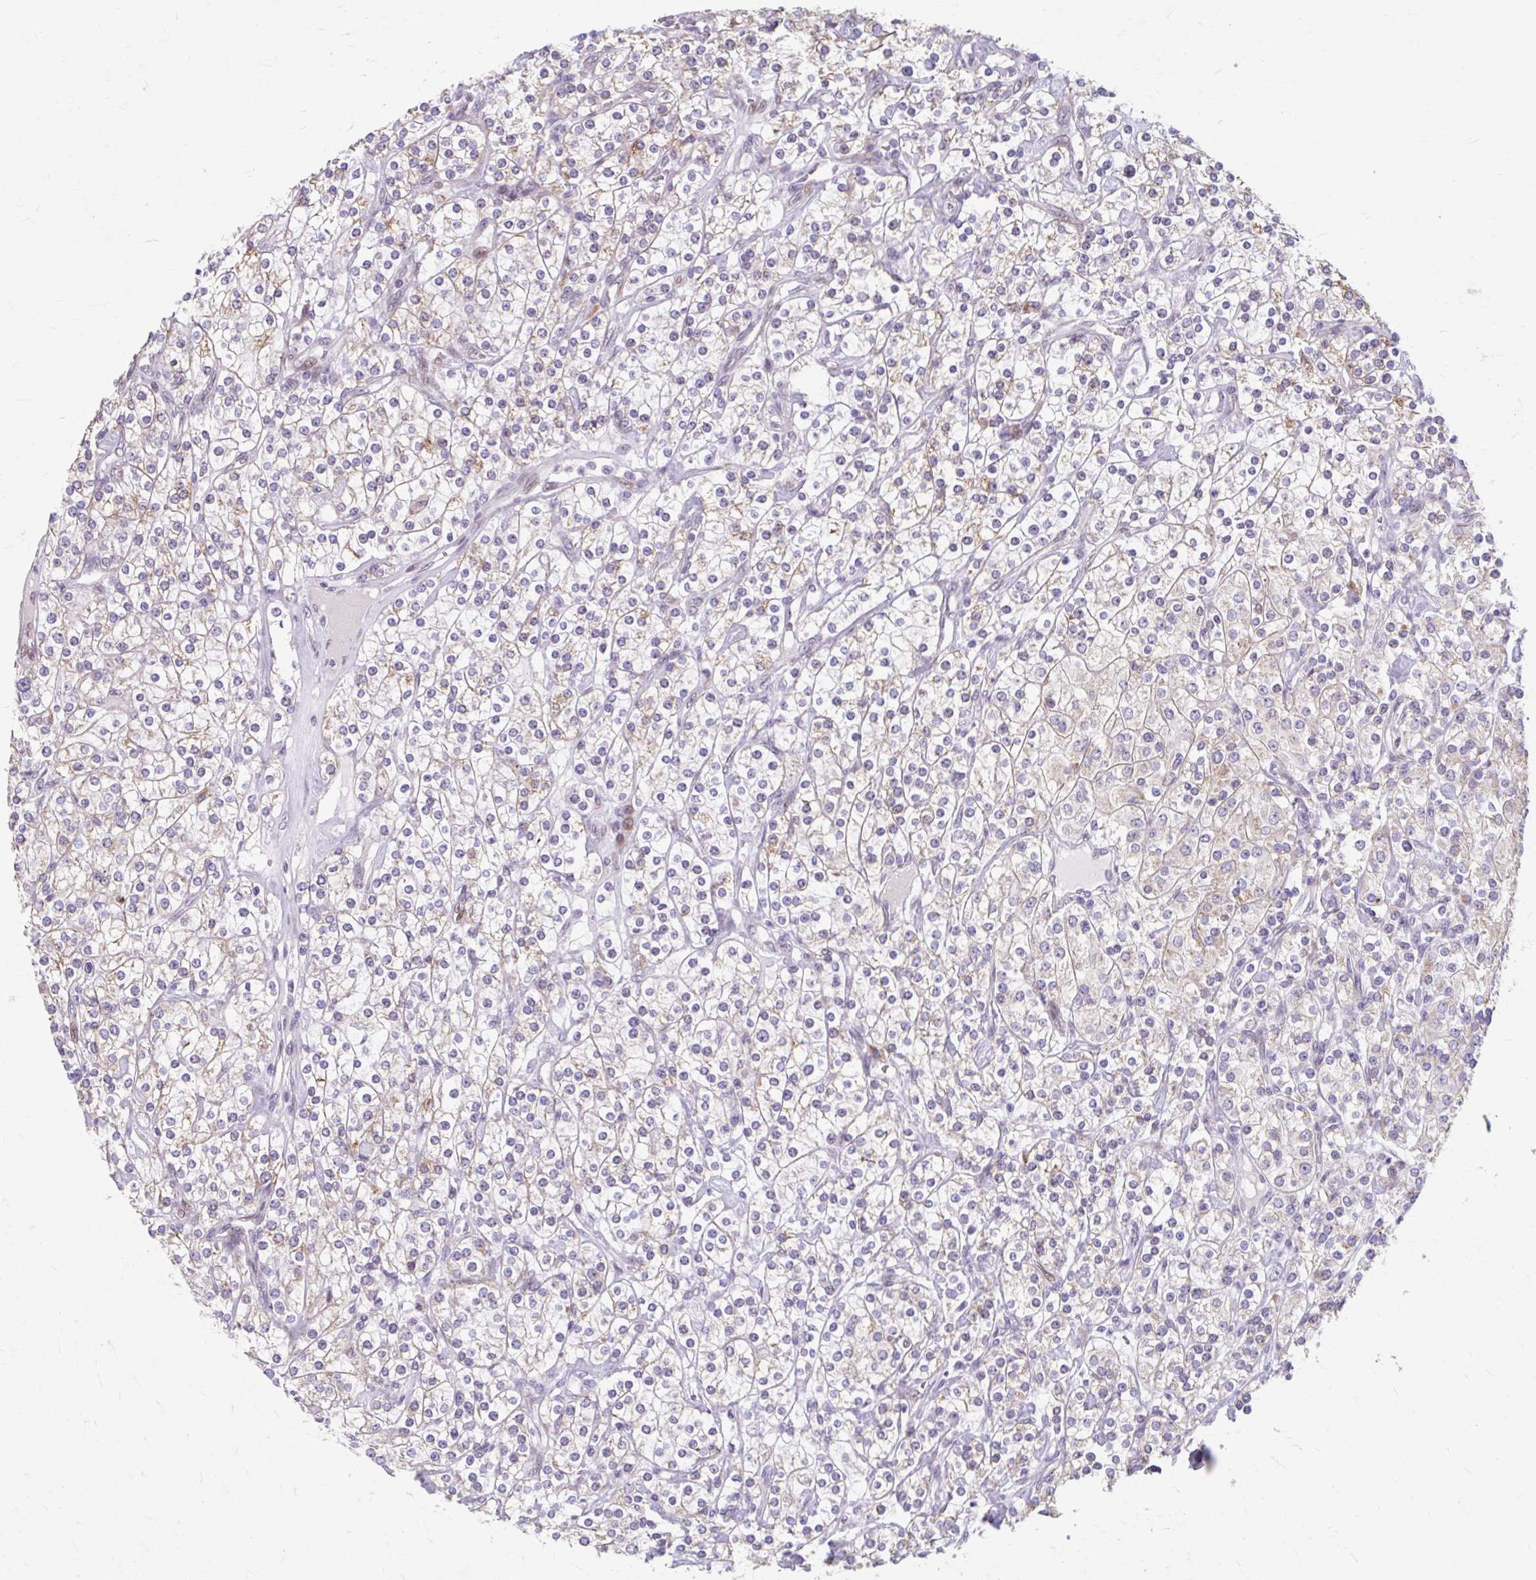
{"staining": {"intensity": "weak", "quantity": "25%-75%", "location": "cytoplasmic/membranous"}, "tissue": "renal cancer", "cell_type": "Tumor cells", "image_type": "cancer", "snomed": [{"axis": "morphology", "description": "Adenocarcinoma, NOS"}, {"axis": "topography", "description": "Kidney"}], "caption": "Immunohistochemistry (IHC) photomicrograph of human adenocarcinoma (renal) stained for a protein (brown), which displays low levels of weak cytoplasmic/membranous positivity in about 25%-75% of tumor cells.", "gene": "BEAN1", "patient": {"sex": "male", "age": 77}}